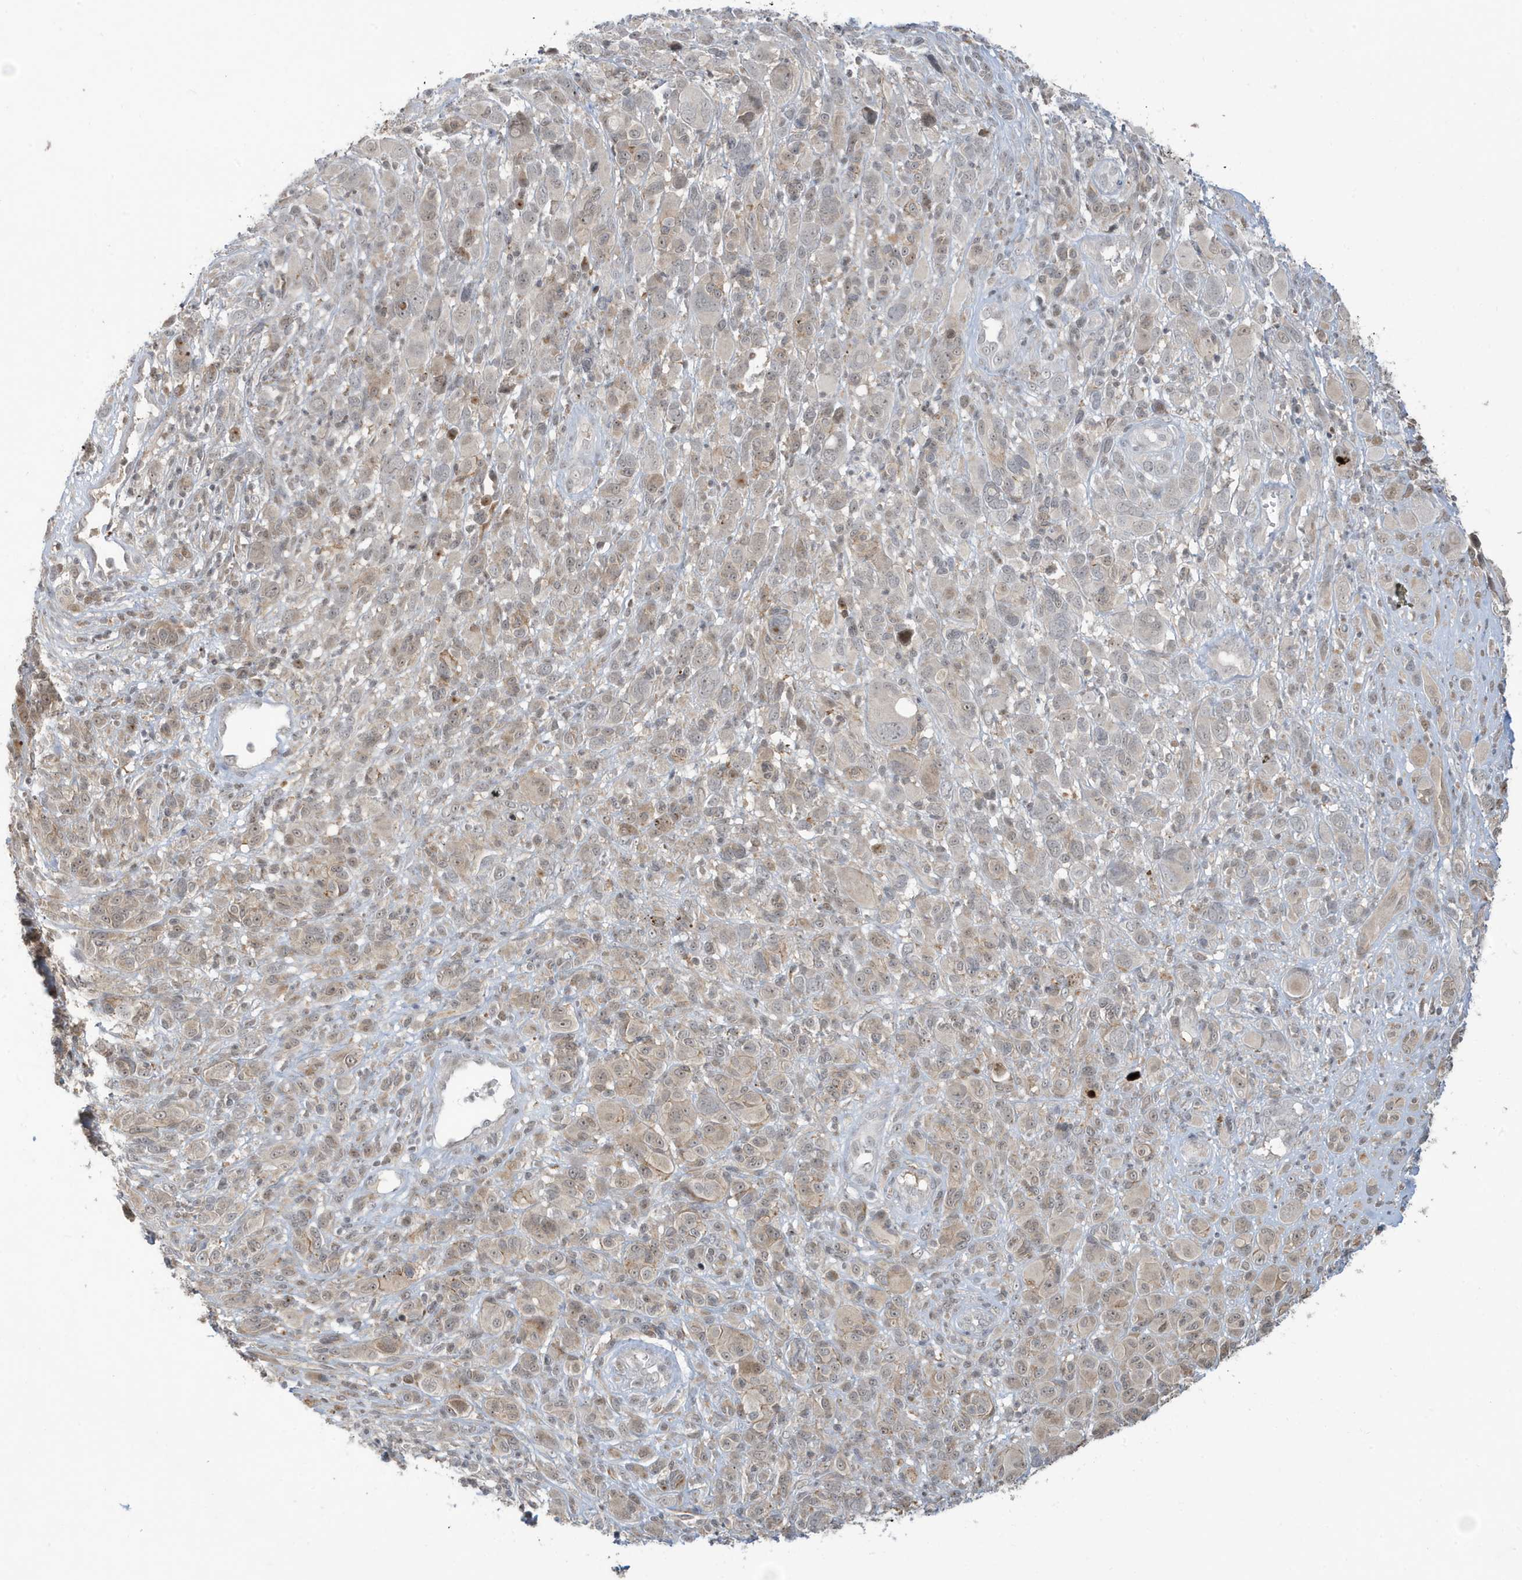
{"staining": {"intensity": "moderate", "quantity": "25%-75%", "location": "cytoplasmic/membranous"}, "tissue": "melanoma", "cell_type": "Tumor cells", "image_type": "cancer", "snomed": [{"axis": "morphology", "description": "Malignant melanoma, NOS"}, {"axis": "topography", "description": "Skin of trunk"}], "caption": "Protein analysis of melanoma tissue displays moderate cytoplasmic/membranous staining in approximately 25%-75% of tumor cells.", "gene": "PRRT3", "patient": {"sex": "male", "age": 71}}